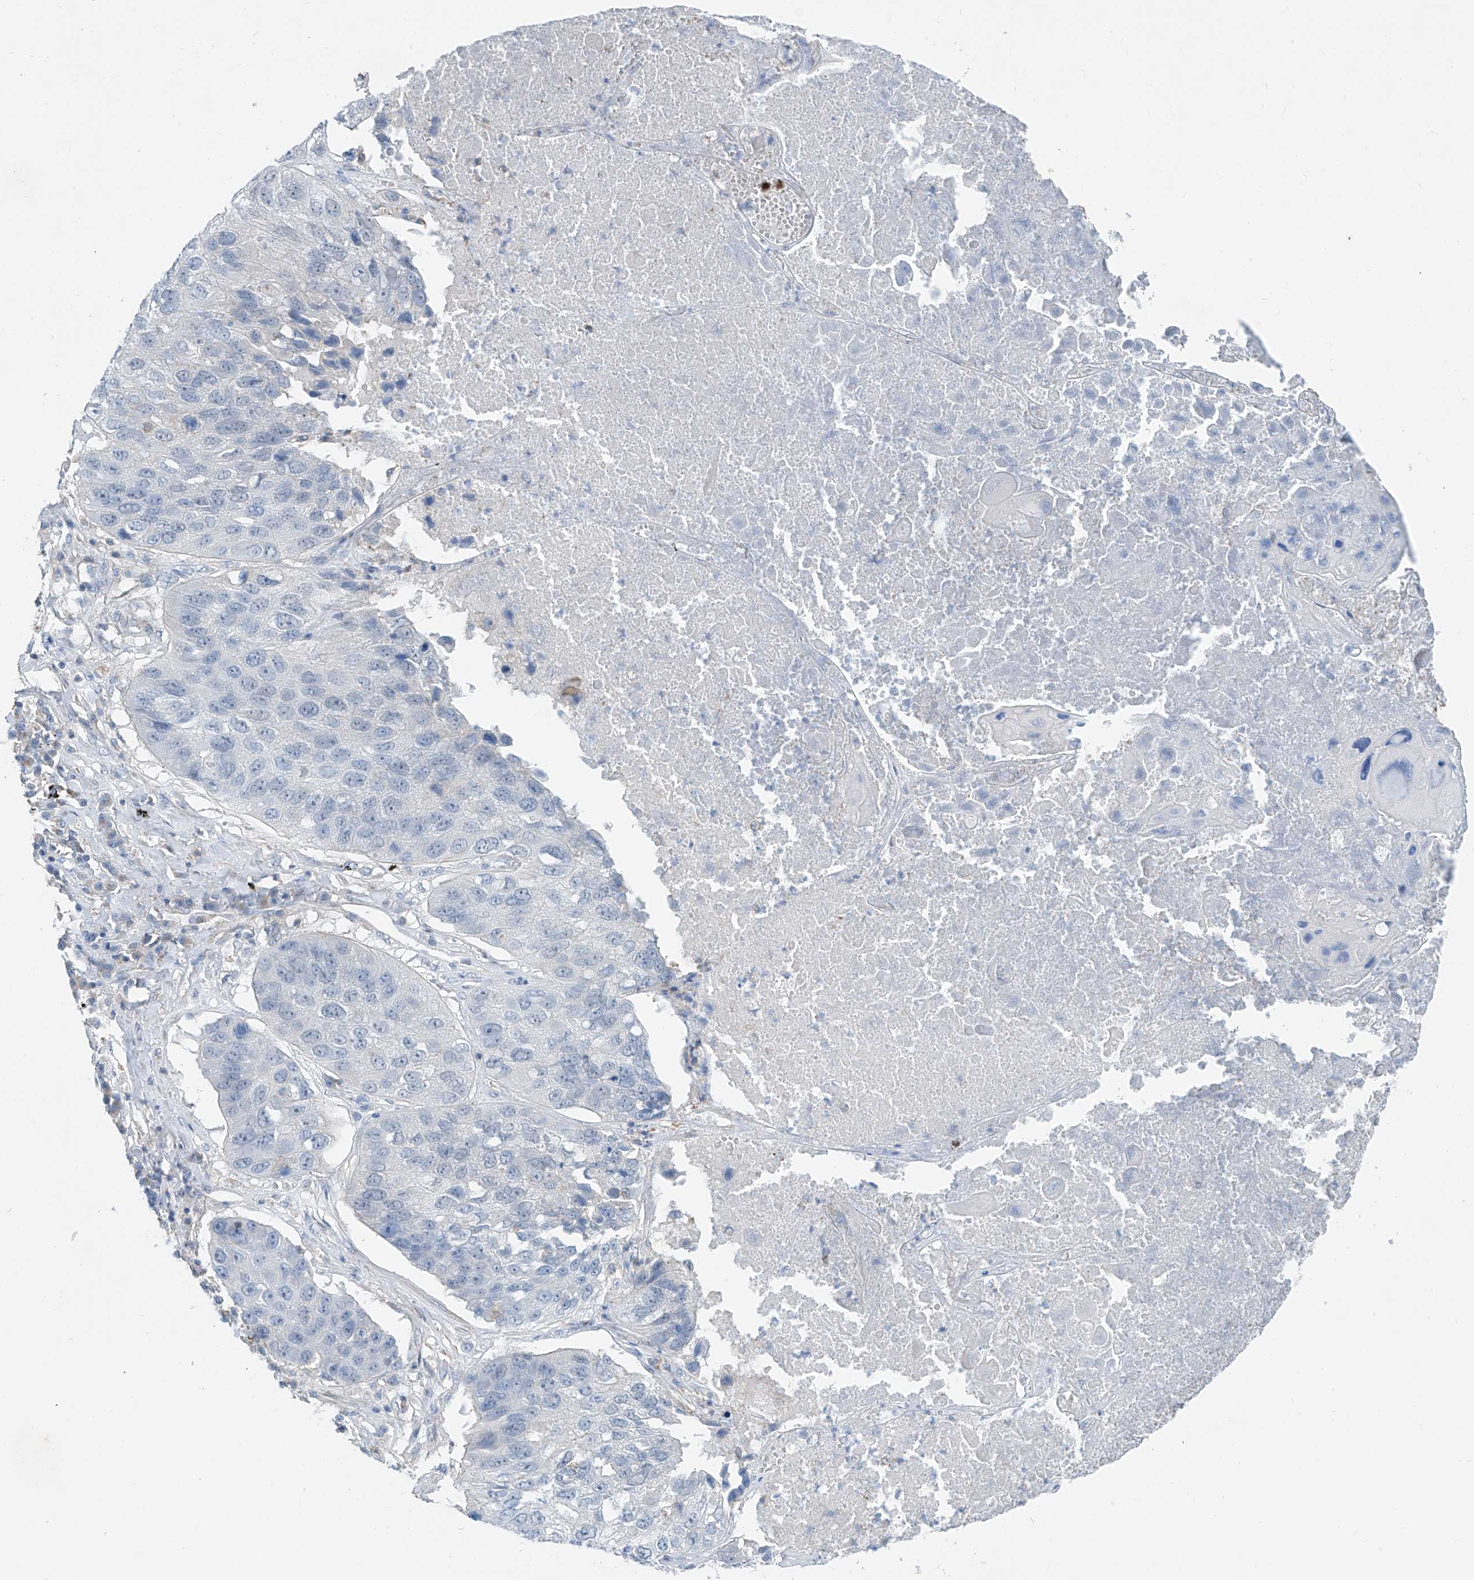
{"staining": {"intensity": "negative", "quantity": "none", "location": "none"}, "tissue": "lung cancer", "cell_type": "Tumor cells", "image_type": "cancer", "snomed": [{"axis": "morphology", "description": "Squamous cell carcinoma, NOS"}, {"axis": "topography", "description": "Lung"}], "caption": "DAB immunohistochemical staining of lung cancer demonstrates no significant expression in tumor cells.", "gene": "ANKRD34A", "patient": {"sex": "male", "age": 61}}